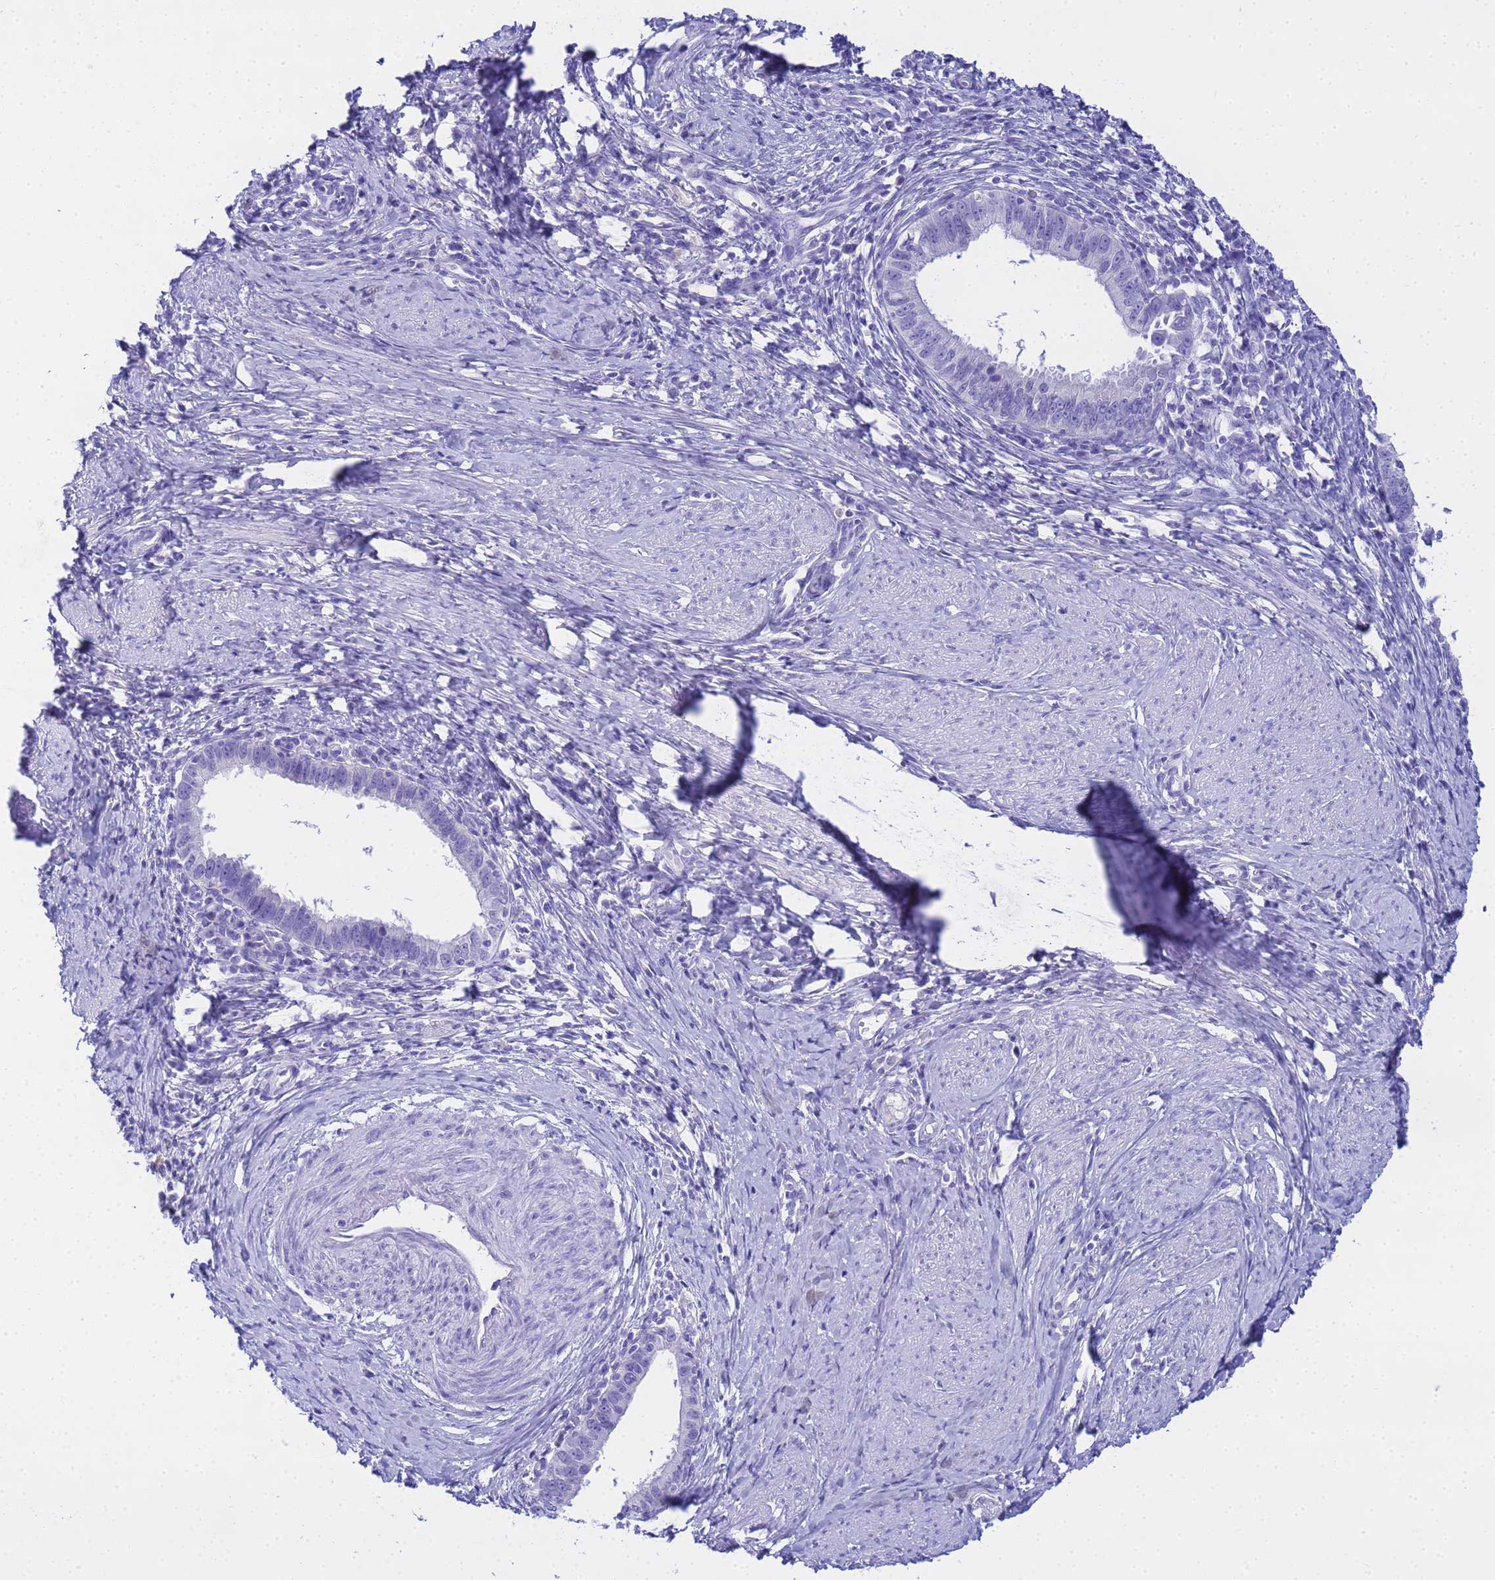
{"staining": {"intensity": "negative", "quantity": "none", "location": "none"}, "tissue": "cervical cancer", "cell_type": "Tumor cells", "image_type": "cancer", "snomed": [{"axis": "morphology", "description": "Adenocarcinoma, NOS"}, {"axis": "topography", "description": "Cervix"}], "caption": "Photomicrograph shows no protein positivity in tumor cells of adenocarcinoma (cervical) tissue.", "gene": "AQP12A", "patient": {"sex": "female", "age": 36}}